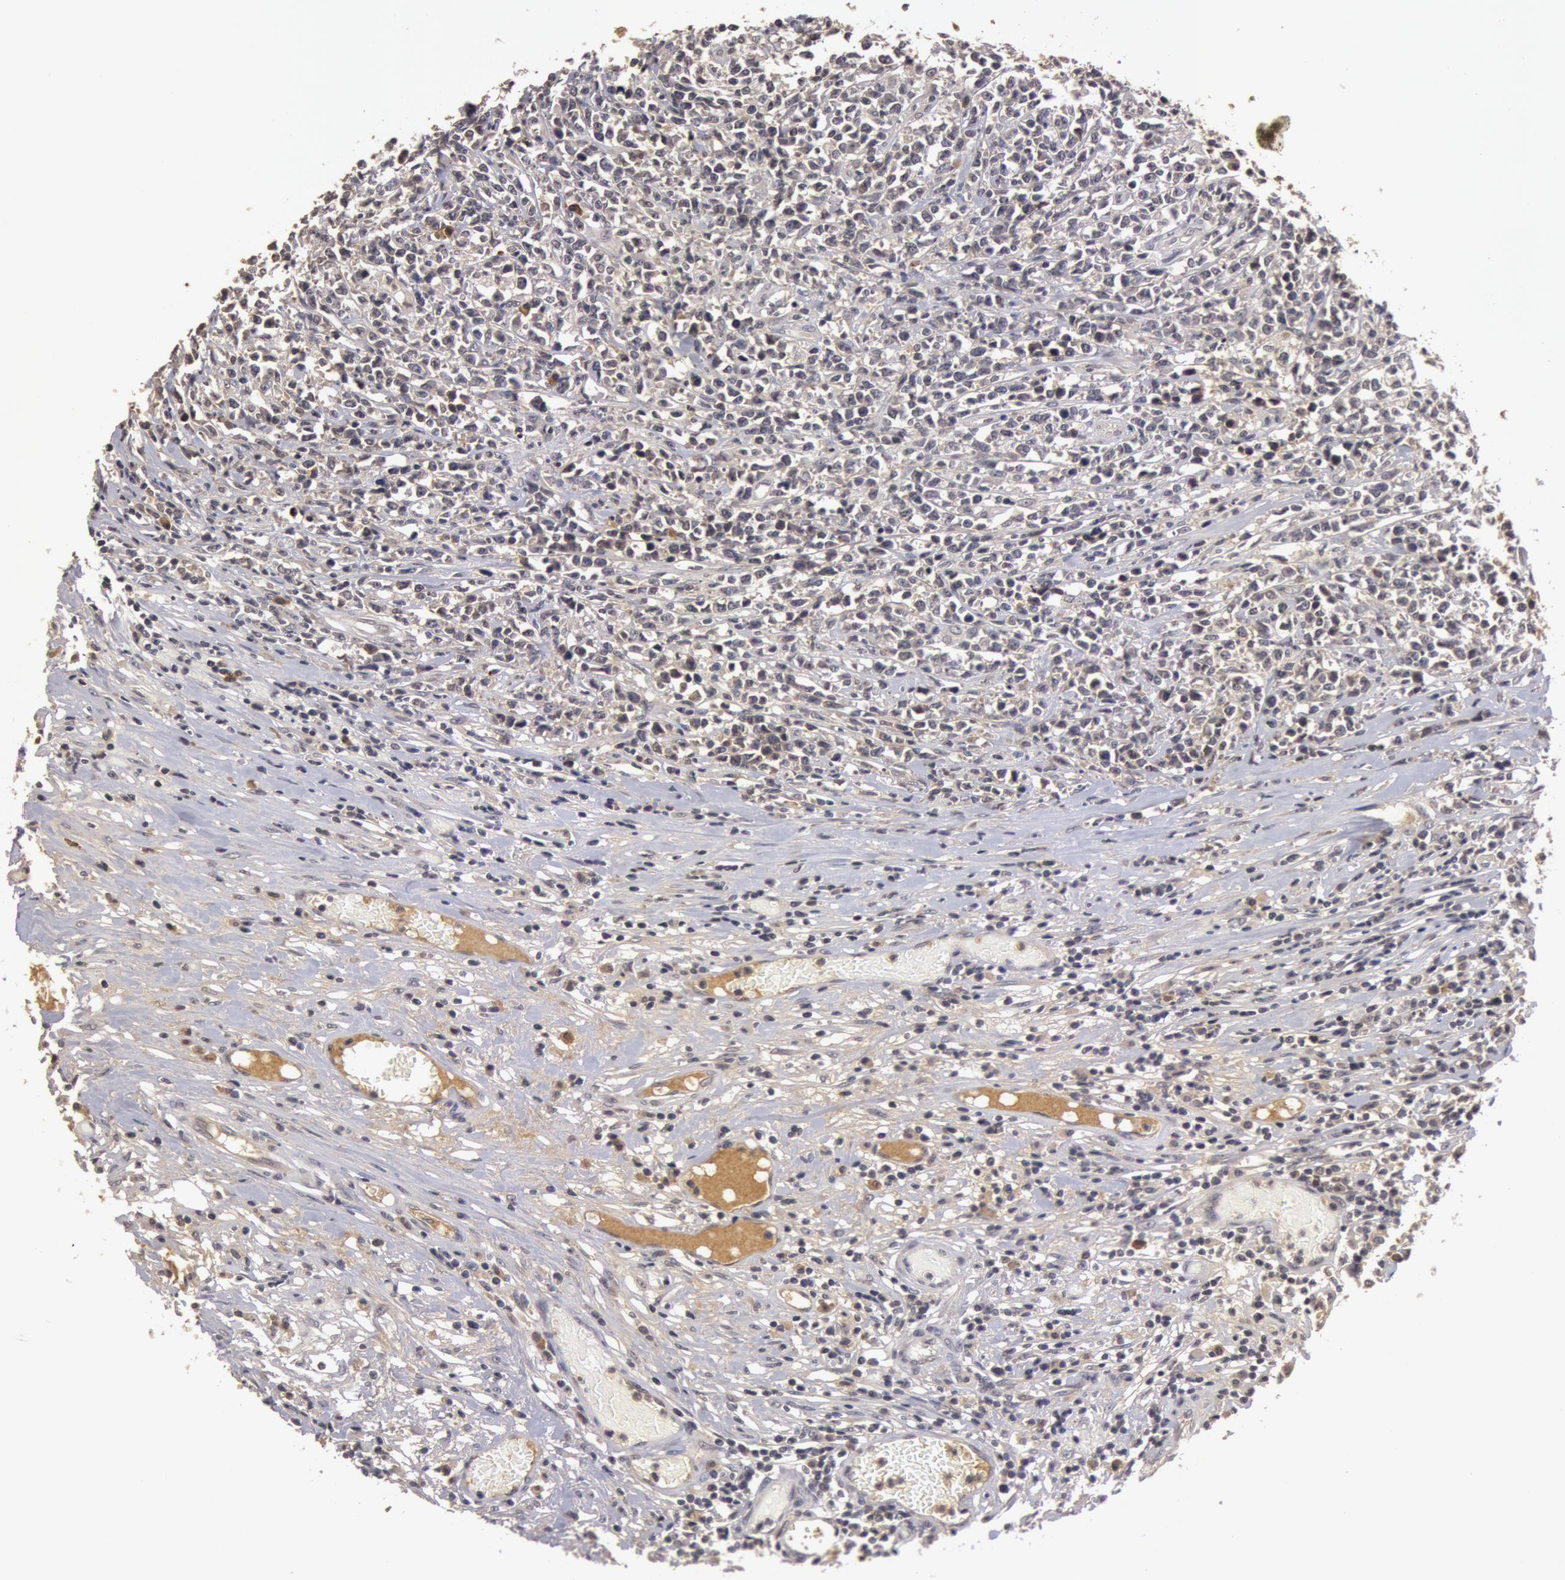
{"staining": {"intensity": "weak", "quantity": ">75%", "location": "cytoplasmic/membranous"}, "tissue": "lymphoma", "cell_type": "Tumor cells", "image_type": "cancer", "snomed": [{"axis": "morphology", "description": "Malignant lymphoma, non-Hodgkin's type, High grade"}, {"axis": "topography", "description": "Colon"}], "caption": "Human malignant lymphoma, non-Hodgkin's type (high-grade) stained for a protein (brown) reveals weak cytoplasmic/membranous positive staining in about >75% of tumor cells.", "gene": "BCHE", "patient": {"sex": "male", "age": 82}}